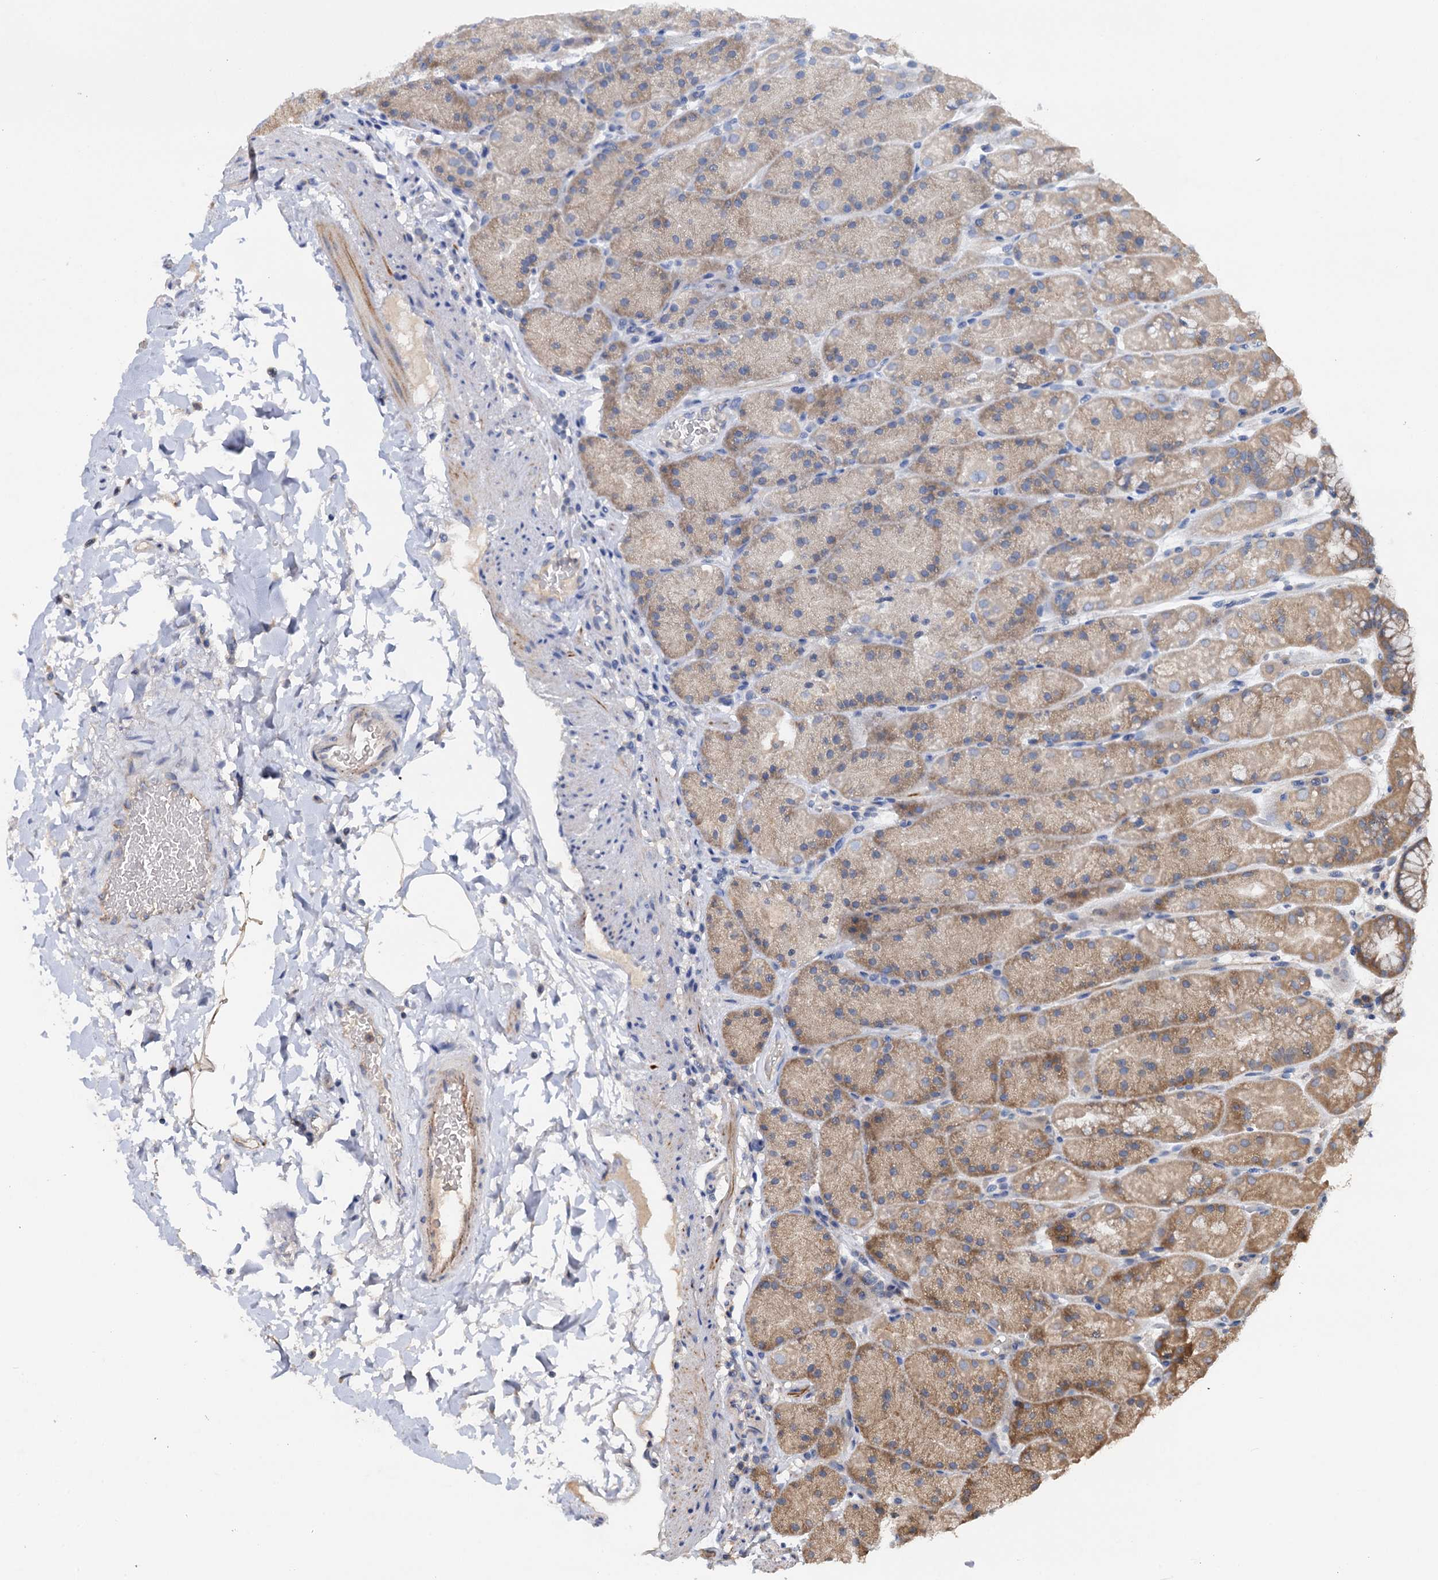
{"staining": {"intensity": "moderate", "quantity": ">75%", "location": "cytoplasmic/membranous"}, "tissue": "stomach", "cell_type": "Glandular cells", "image_type": "normal", "snomed": [{"axis": "morphology", "description": "Normal tissue, NOS"}, {"axis": "topography", "description": "Stomach, upper"}, {"axis": "topography", "description": "Stomach, lower"}], "caption": "This is a histology image of IHC staining of unremarkable stomach, which shows moderate positivity in the cytoplasmic/membranous of glandular cells.", "gene": "CEP192", "patient": {"sex": "male", "age": 67}}